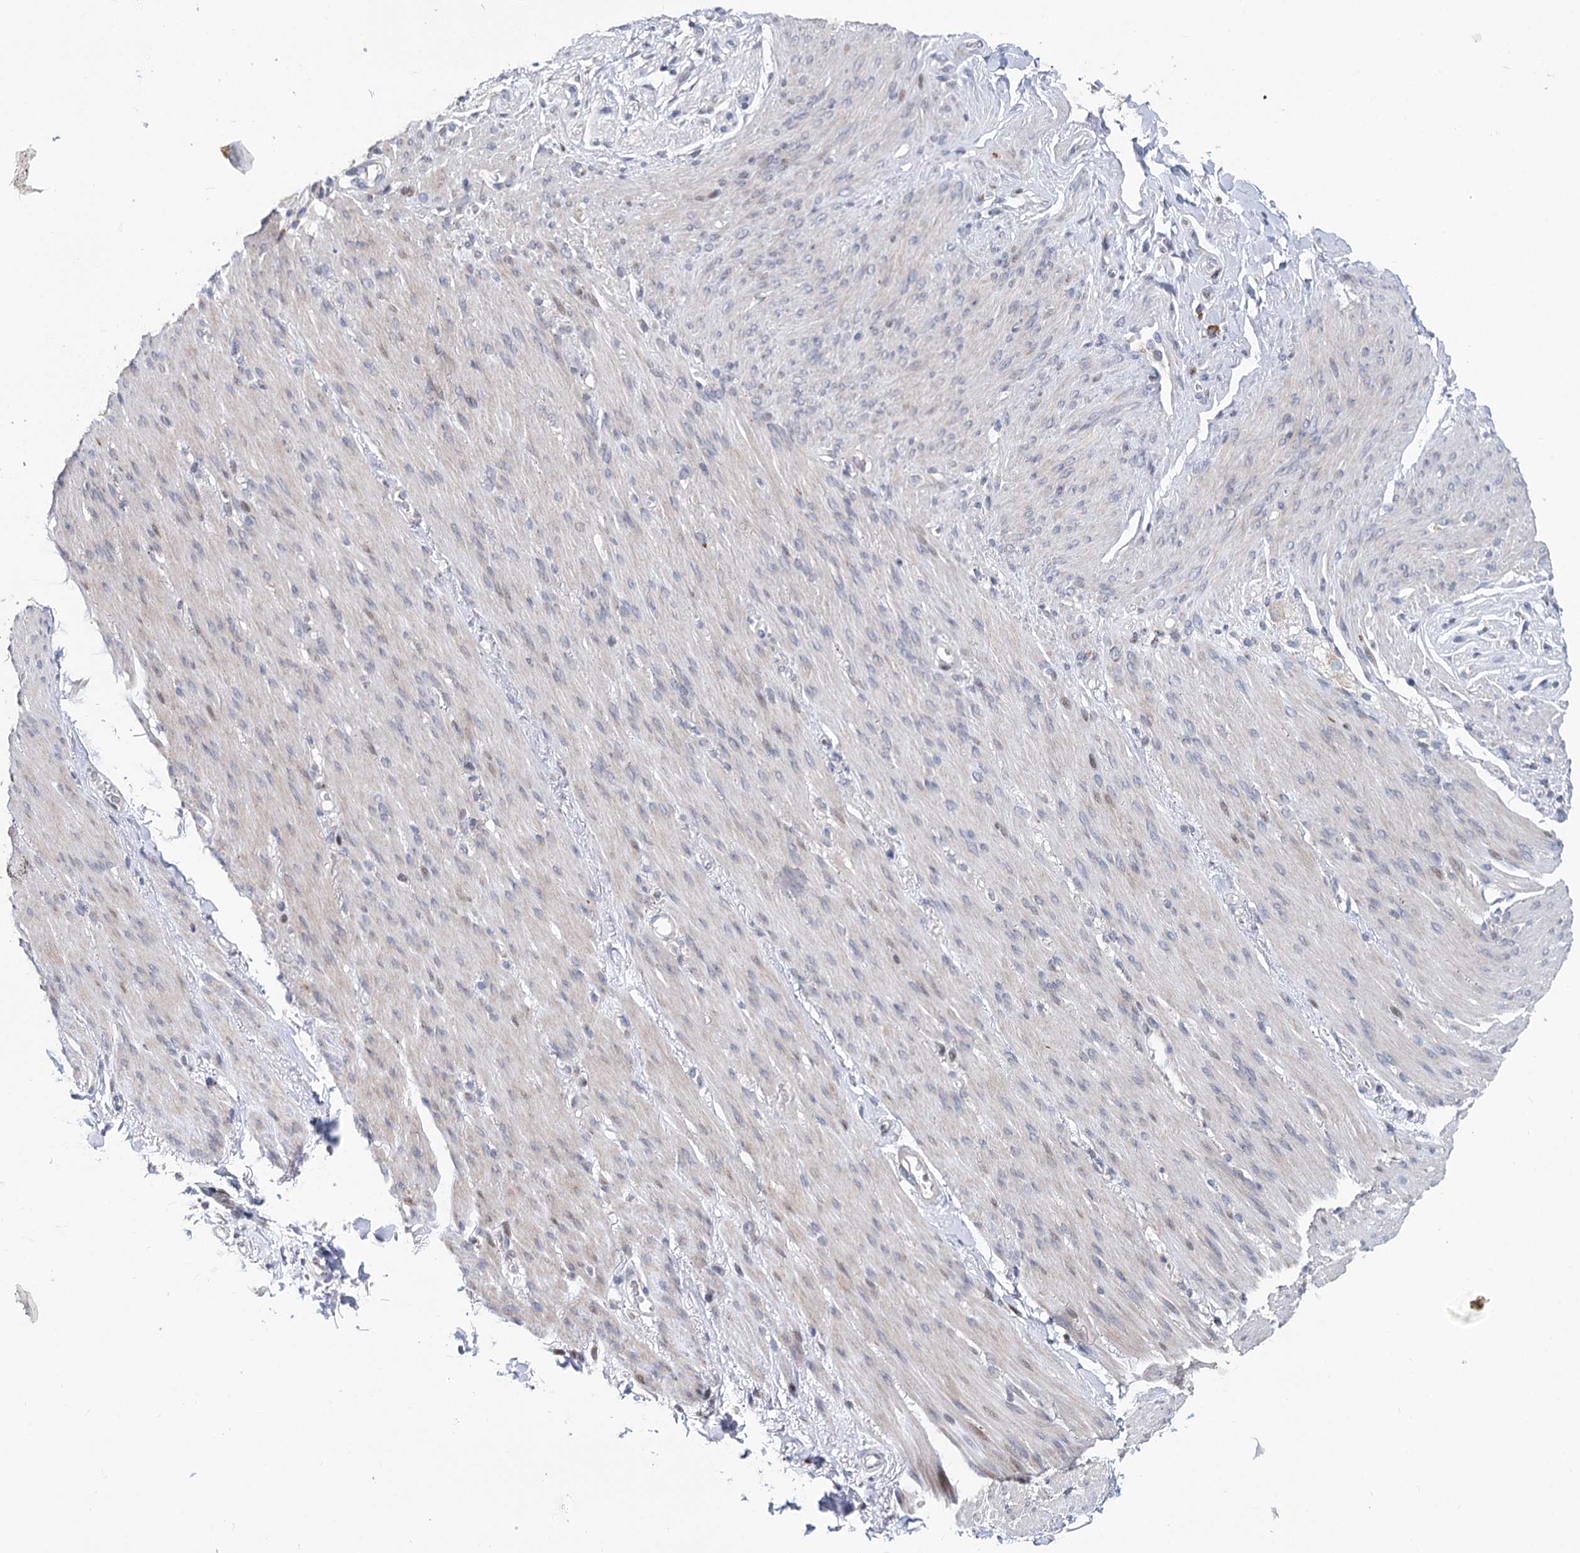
{"staining": {"intensity": "negative", "quantity": "none", "location": "none"}, "tissue": "adipose tissue", "cell_type": "Adipocytes", "image_type": "normal", "snomed": [{"axis": "morphology", "description": "Normal tissue, NOS"}, {"axis": "topography", "description": "Colon"}, {"axis": "topography", "description": "Peripheral nerve tissue"}], "caption": "This is an IHC micrograph of unremarkable adipose tissue. There is no expression in adipocytes.", "gene": "PTGR1", "patient": {"sex": "female", "age": 61}}